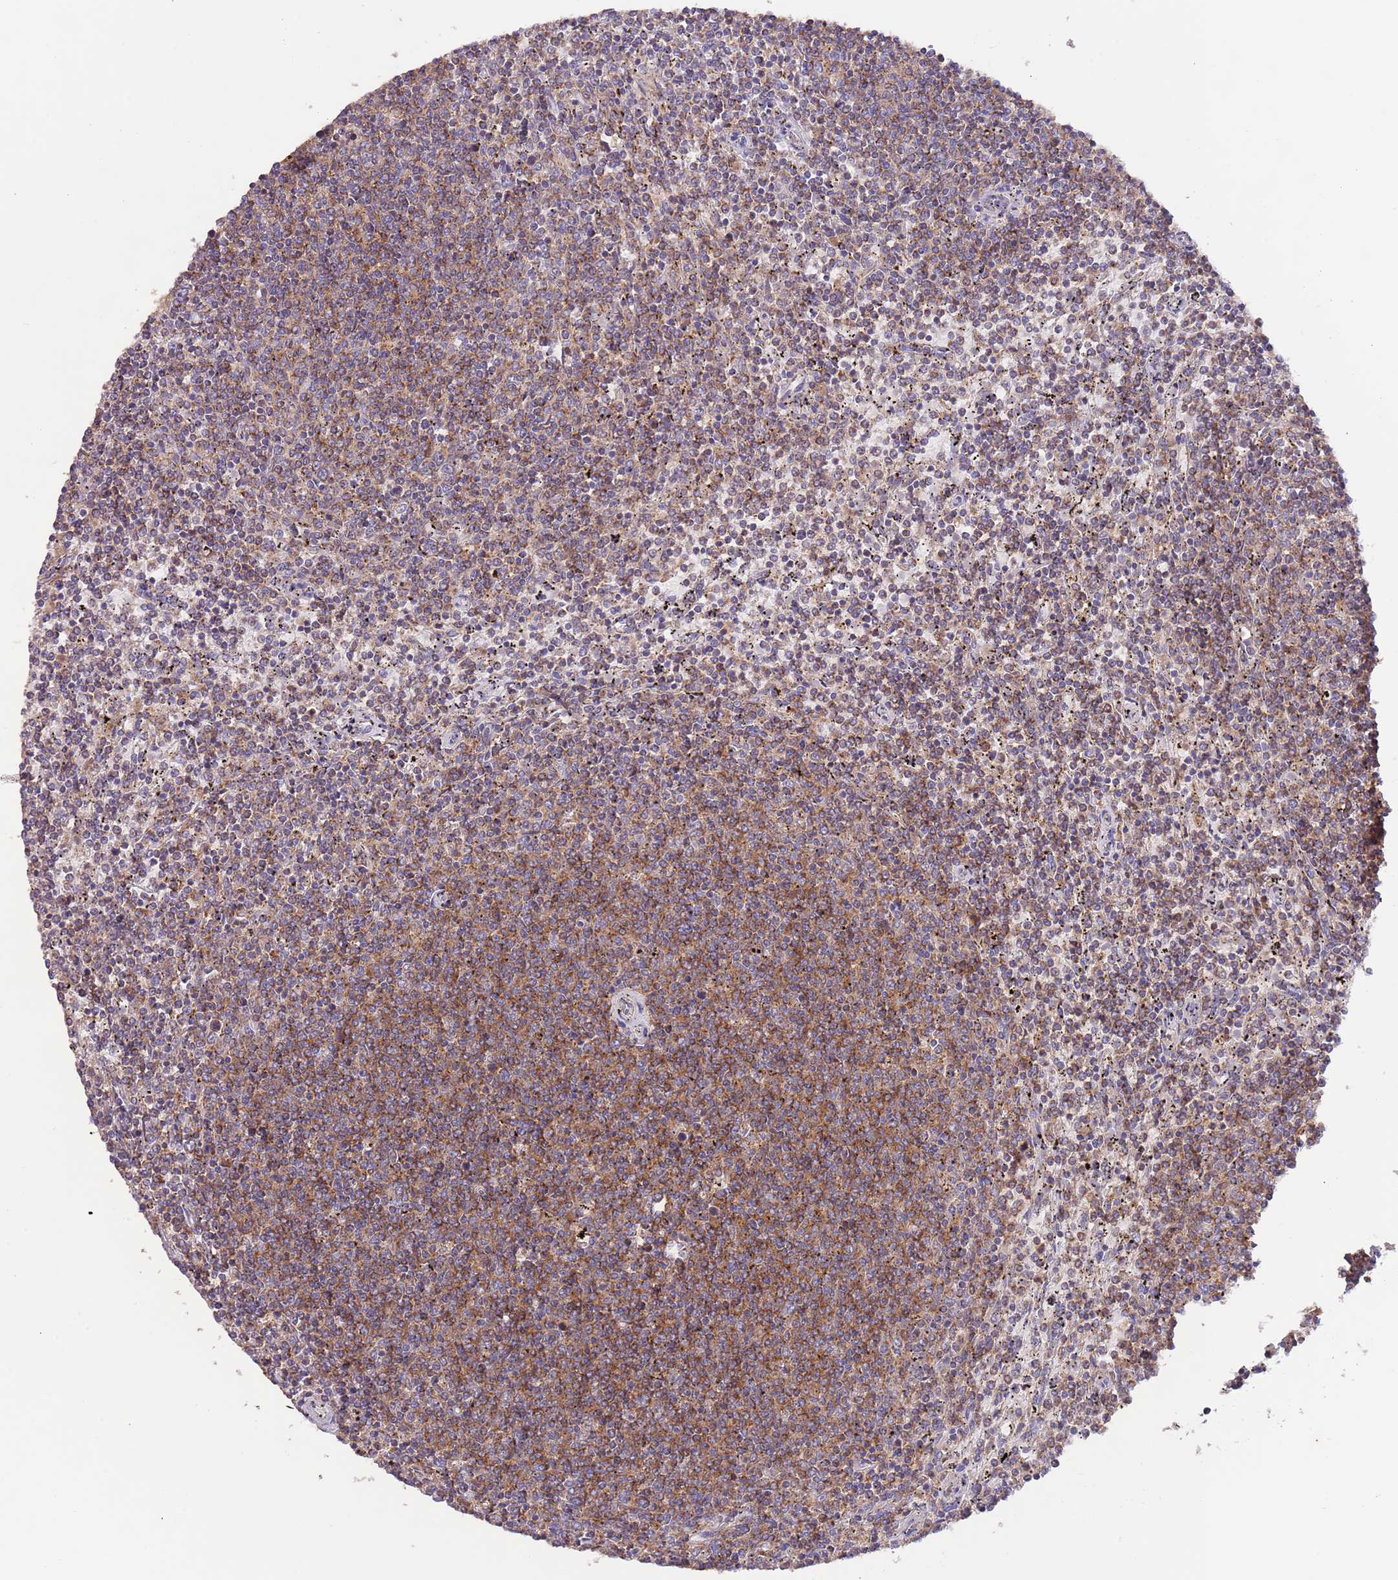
{"staining": {"intensity": "moderate", "quantity": ">75%", "location": "cytoplasmic/membranous"}, "tissue": "lymphoma", "cell_type": "Tumor cells", "image_type": "cancer", "snomed": [{"axis": "morphology", "description": "Malignant lymphoma, non-Hodgkin's type, Low grade"}, {"axis": "topography", "description": "Spleen"}], "caption": "Immunohistochemistry (IHC) (DAB (3,3'-diaminobenzidine)) staining of human malignant lymphoma, non-Hodgkin's type (low-grade) reveals moderate cytoplasmic/membranous protein expression in approximately >75% of tumor cells.", "gene": "DNAJA3", "patient": {"sex": "female", "age": 50}}